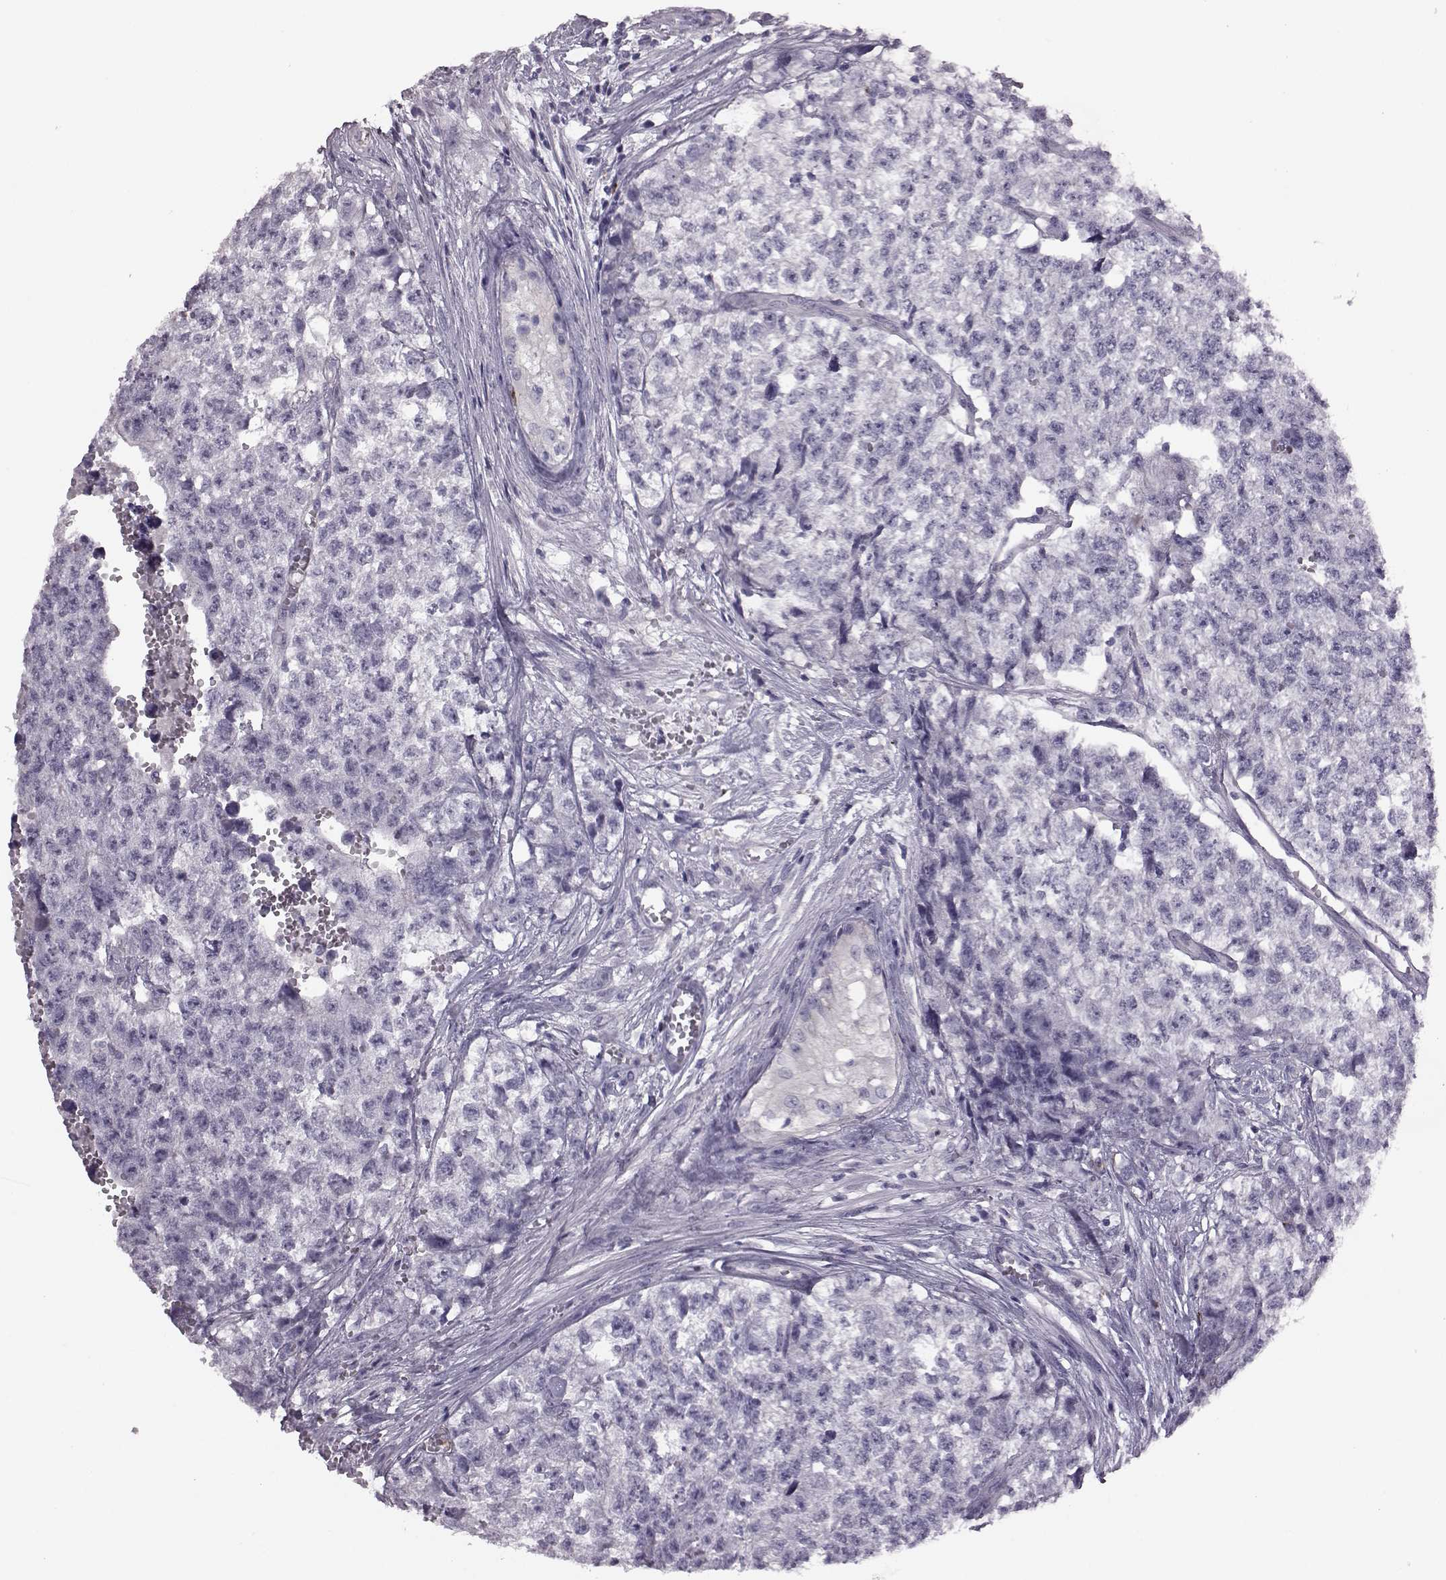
{"staining": {"intensity": "negative", "quantity": "none", "location": "none"}, "tissue": "testis cancer", "cell_type": "Tumor cells", "image_type": "cancer", "snomed": [{"axis": "morphology", "description": "Seminoma, NOS"}, {"axis": "morphology", "description": "Carcinoma, Embryonal, NOS"}, {"axis": "topography", "description": "Testis"}], "caption": "Photomicrograph shows no significant protein staining in tumor cells of testis cancer (embryonal carcinoma). (DAB (3,3'-diaminobenzidine) immunohistochemistry with hematoxylin counter stain).", "gene": "SNTG1", "patient": {"sex": "male", "age": 22}}